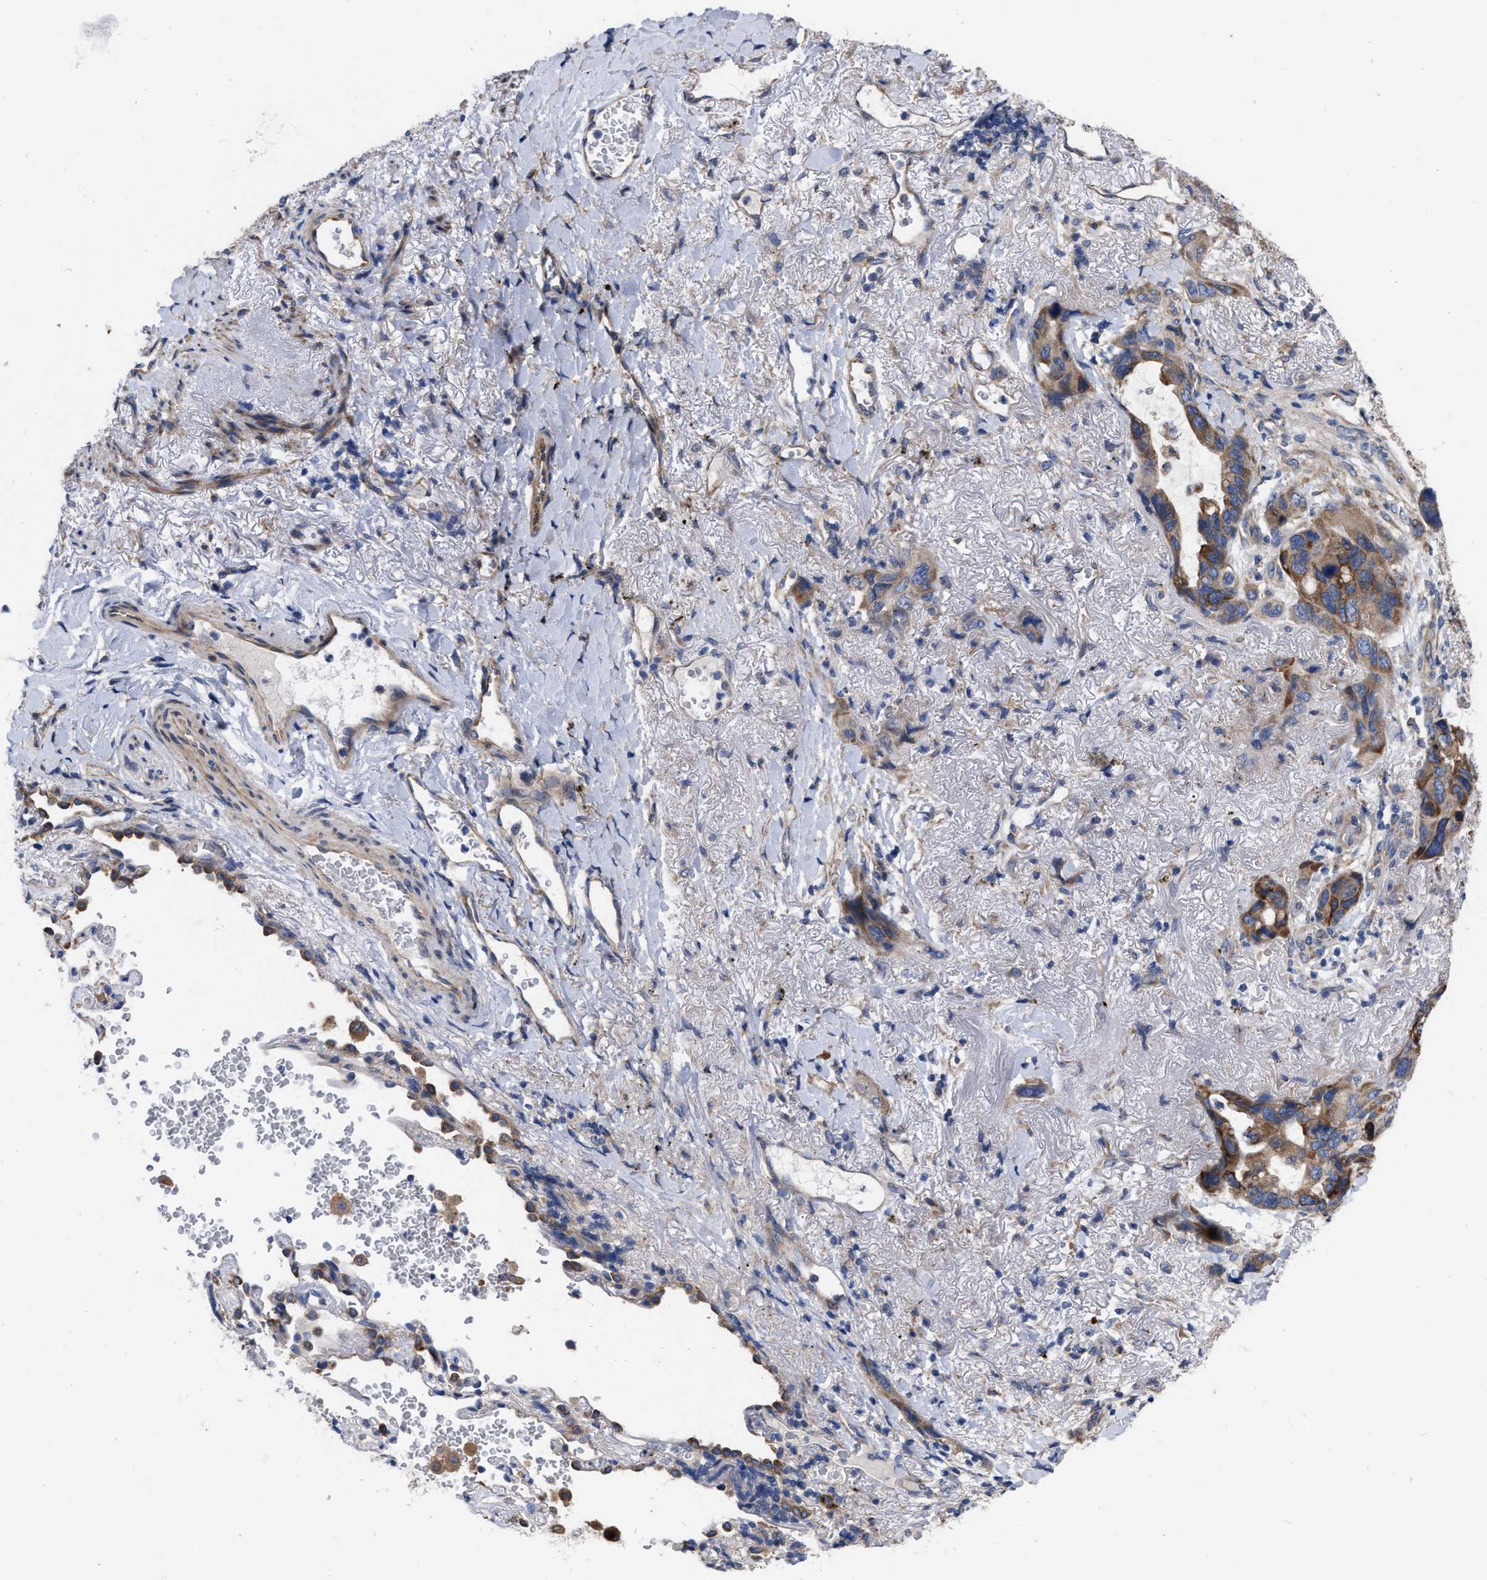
{"staining": {"intensity": "moderate", "quantity": ">75%", "location": "cytoplasmic/membranous"}, "tissue": "lung cancer", "cell_type": "Tumor cells", "image_type": "cancer", "snomed": [{"axis": "morphology", "description": "Squamous cell carcinoma, NOS"}, {"axis": "topography", "description": "Lung"}], "caption": "Immunohistochemical staining of lung squamous cell carcinoma exhibits moderate cytoplasmic/membranous protein staining in approximately >75% of tumor cells.", "gene": "MLST8", "patient": {"sex": "female", "age": 73}}